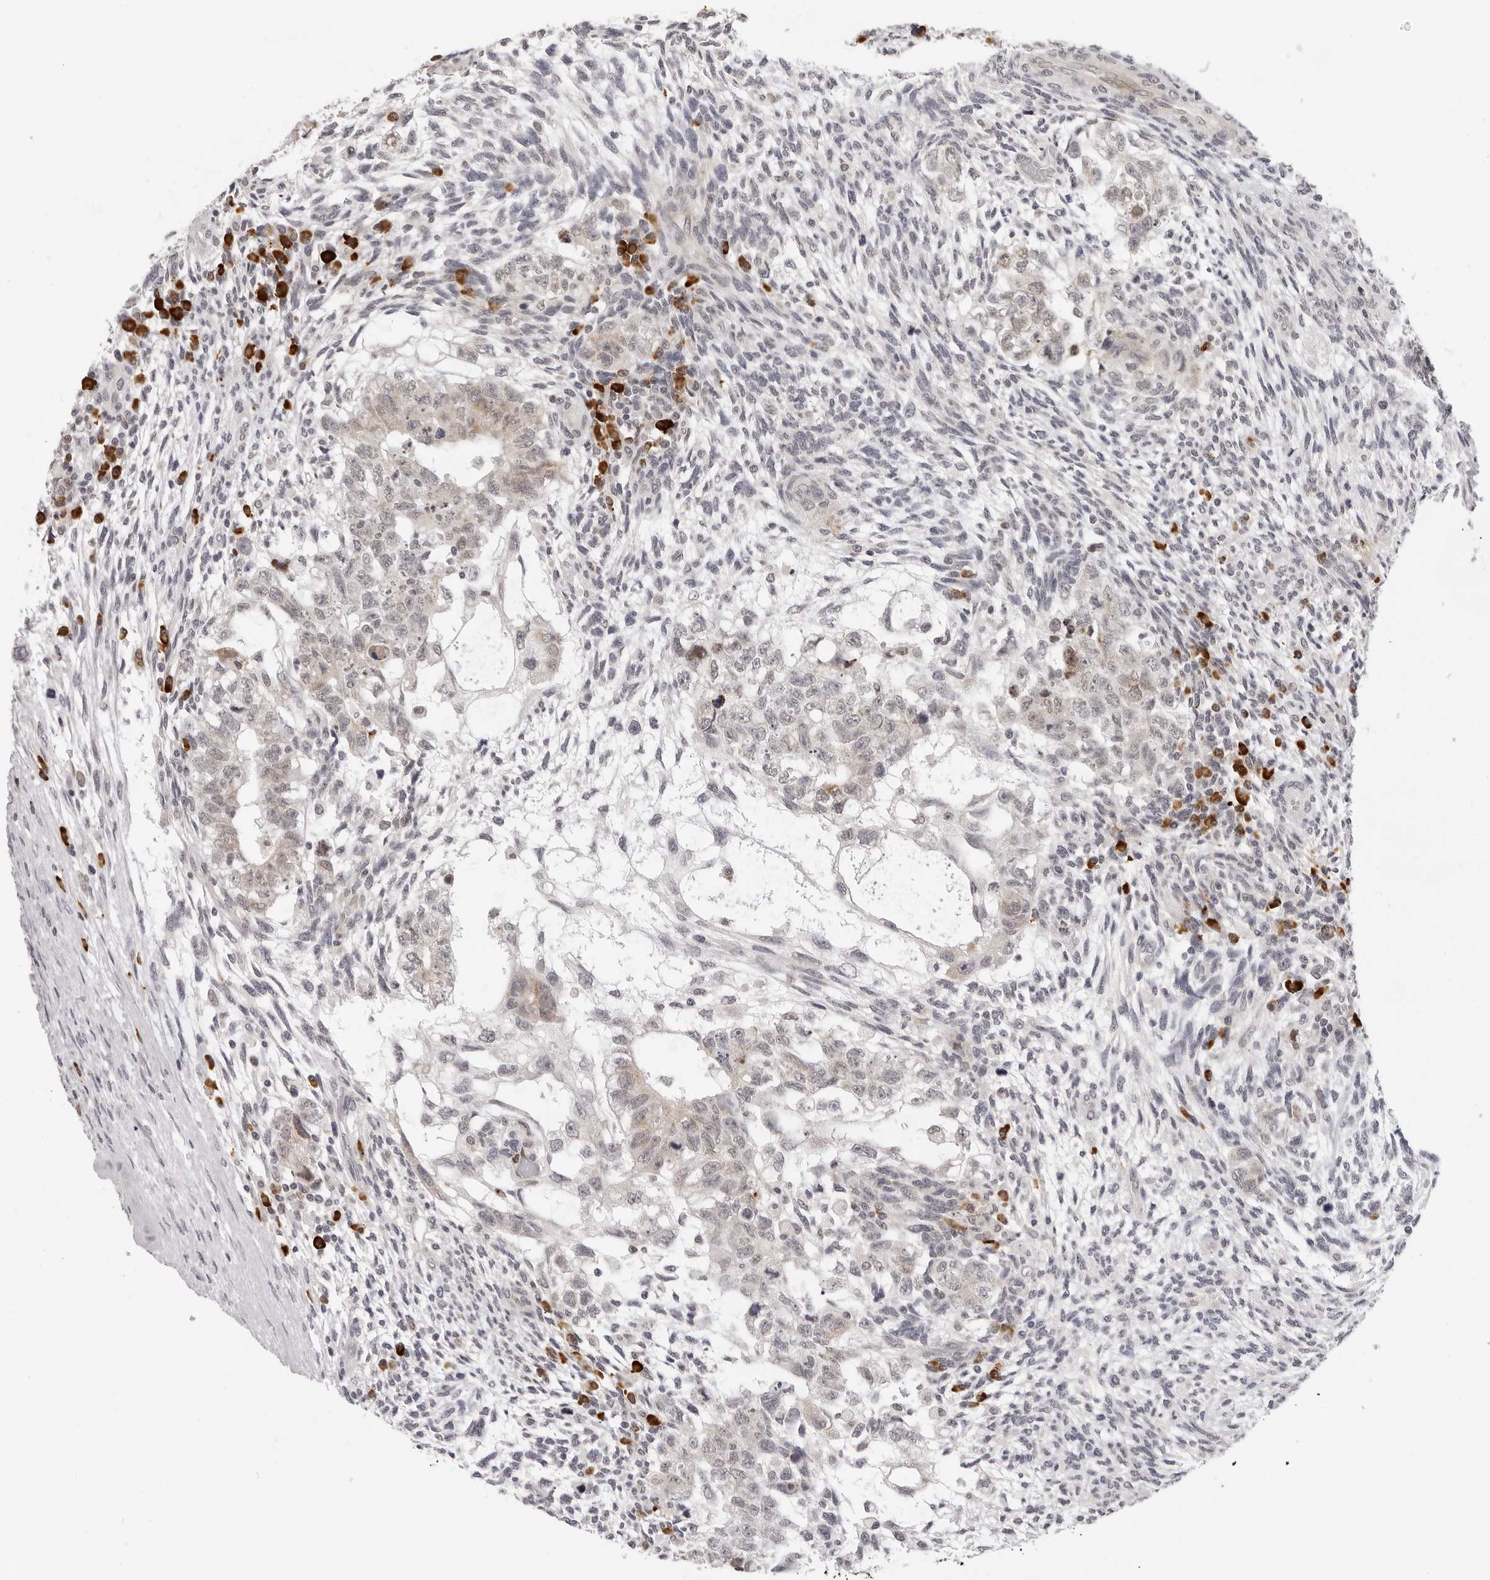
{"staining": {"intensity": "weak", "quantity": "<25%", "location": "cytoplasmic/membranous"}, "tissue": "testis cancer", "cell_type": "Tumor cells", "image_type": "cancer", "snomed": [{"axis": "morphology", "description": "Normal tissue, NOS"}, {"axis": "morphology", "description": "Carcinoma, Embryonal, NOS"}, {"axis": "topography", "description": "Testis"}], "caption": "Testis cancer (embryonal carcinoma) stained for a protein using immunohistochemistry exhibits no staining tumor cells.", "gene": "IL17RA", "patient": {"sex": "male", "age": 36}}